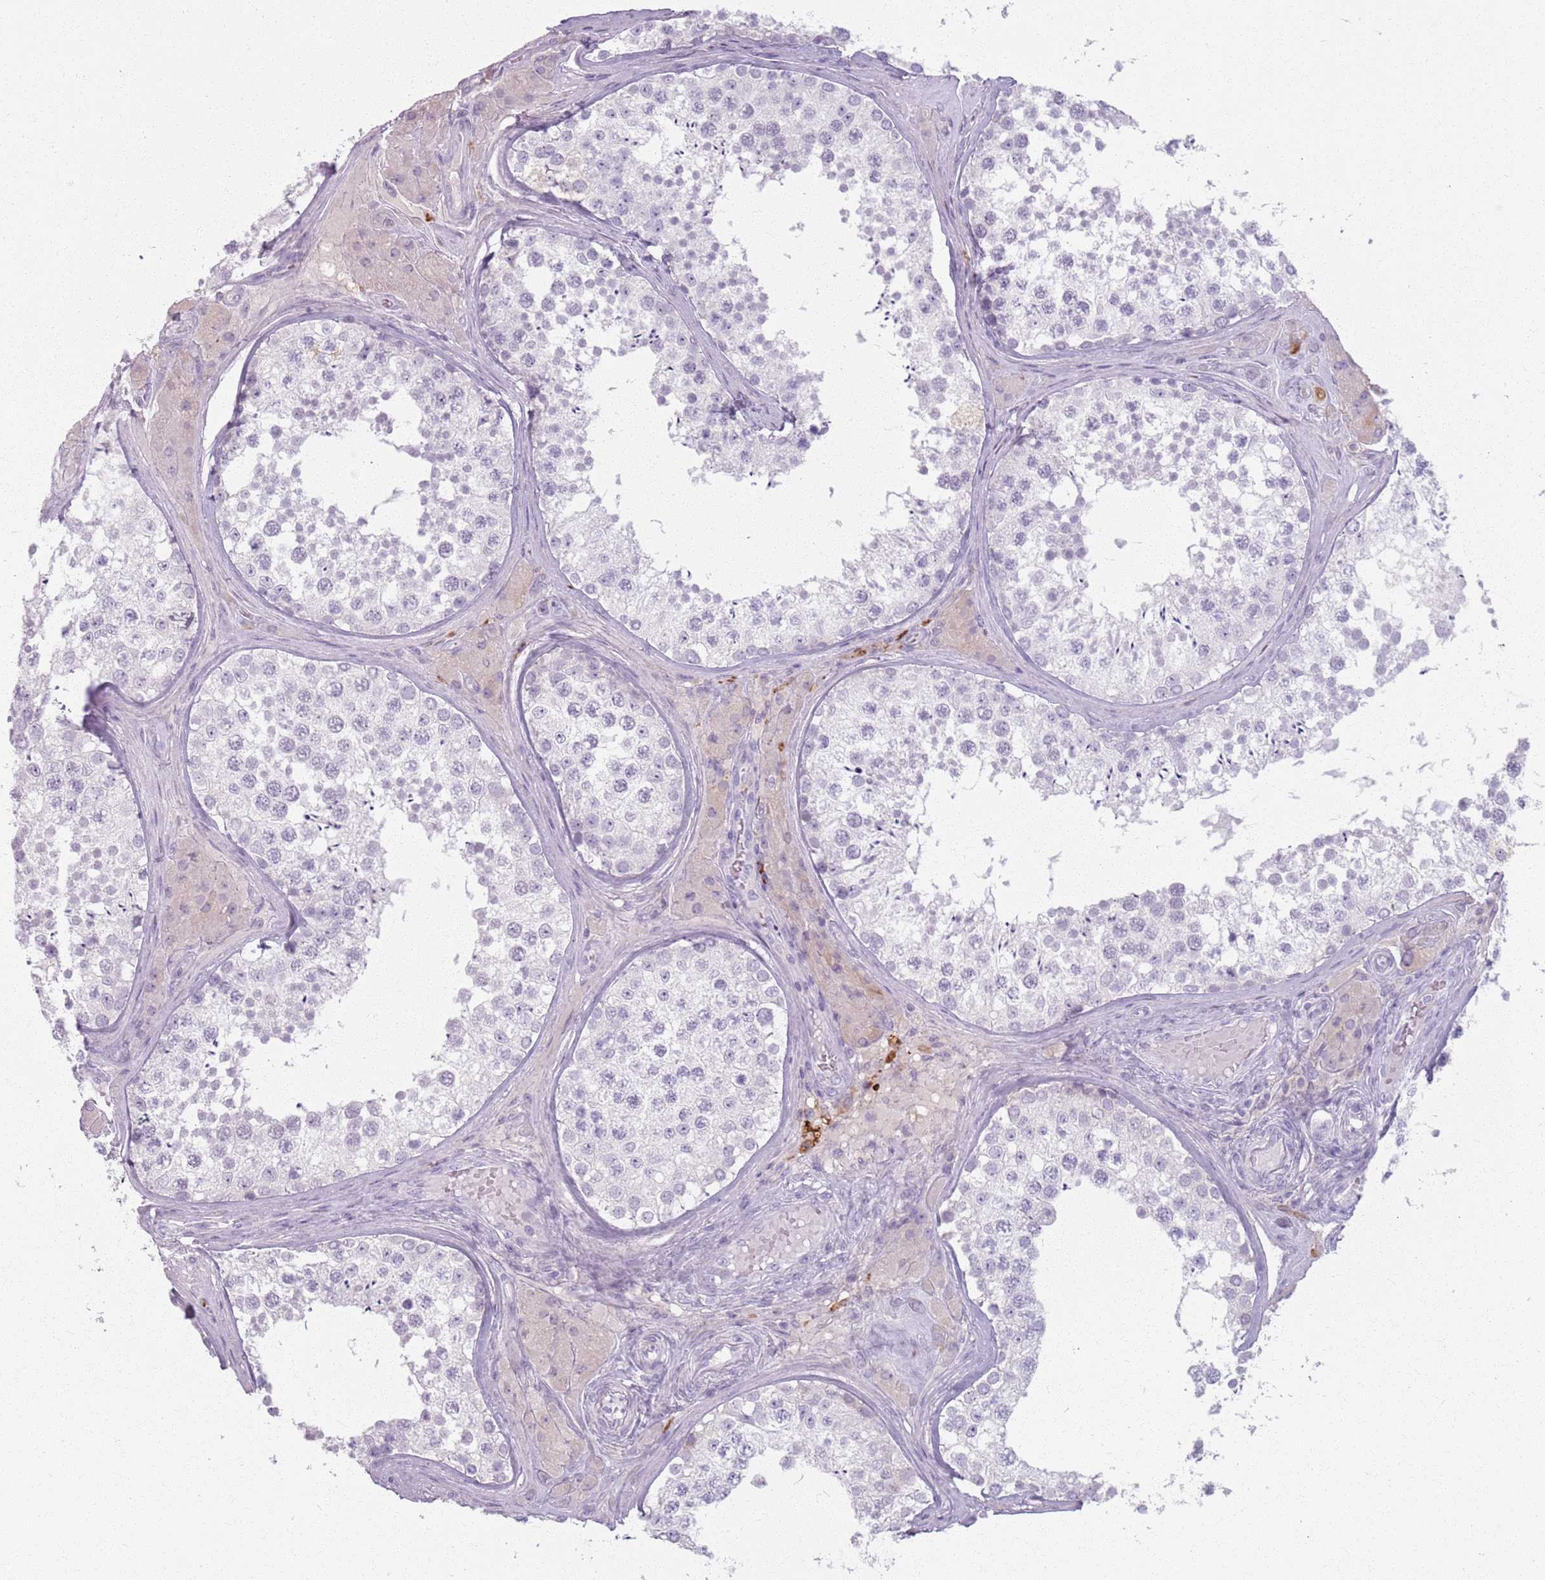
{"staining": {"intensity": "negative", "quantity": "none", "location": "none"}, "tissue": "testis", "cell_type": "Cells in seminiferous ducts", "image_type": "normal", "snomed": [{"axis": "morphology", "description": "Normal tissue, NOS"}, {"axis": "topography", "description": "Testis"}], "caption": "High power microscopy photomicrograph of an immunohistochemistry image of normal testis, revealing no significant staining in cells in seminiferous ducts.", "gene": "GDPGP1", "patient": {"sex": "male", "age": 46}}